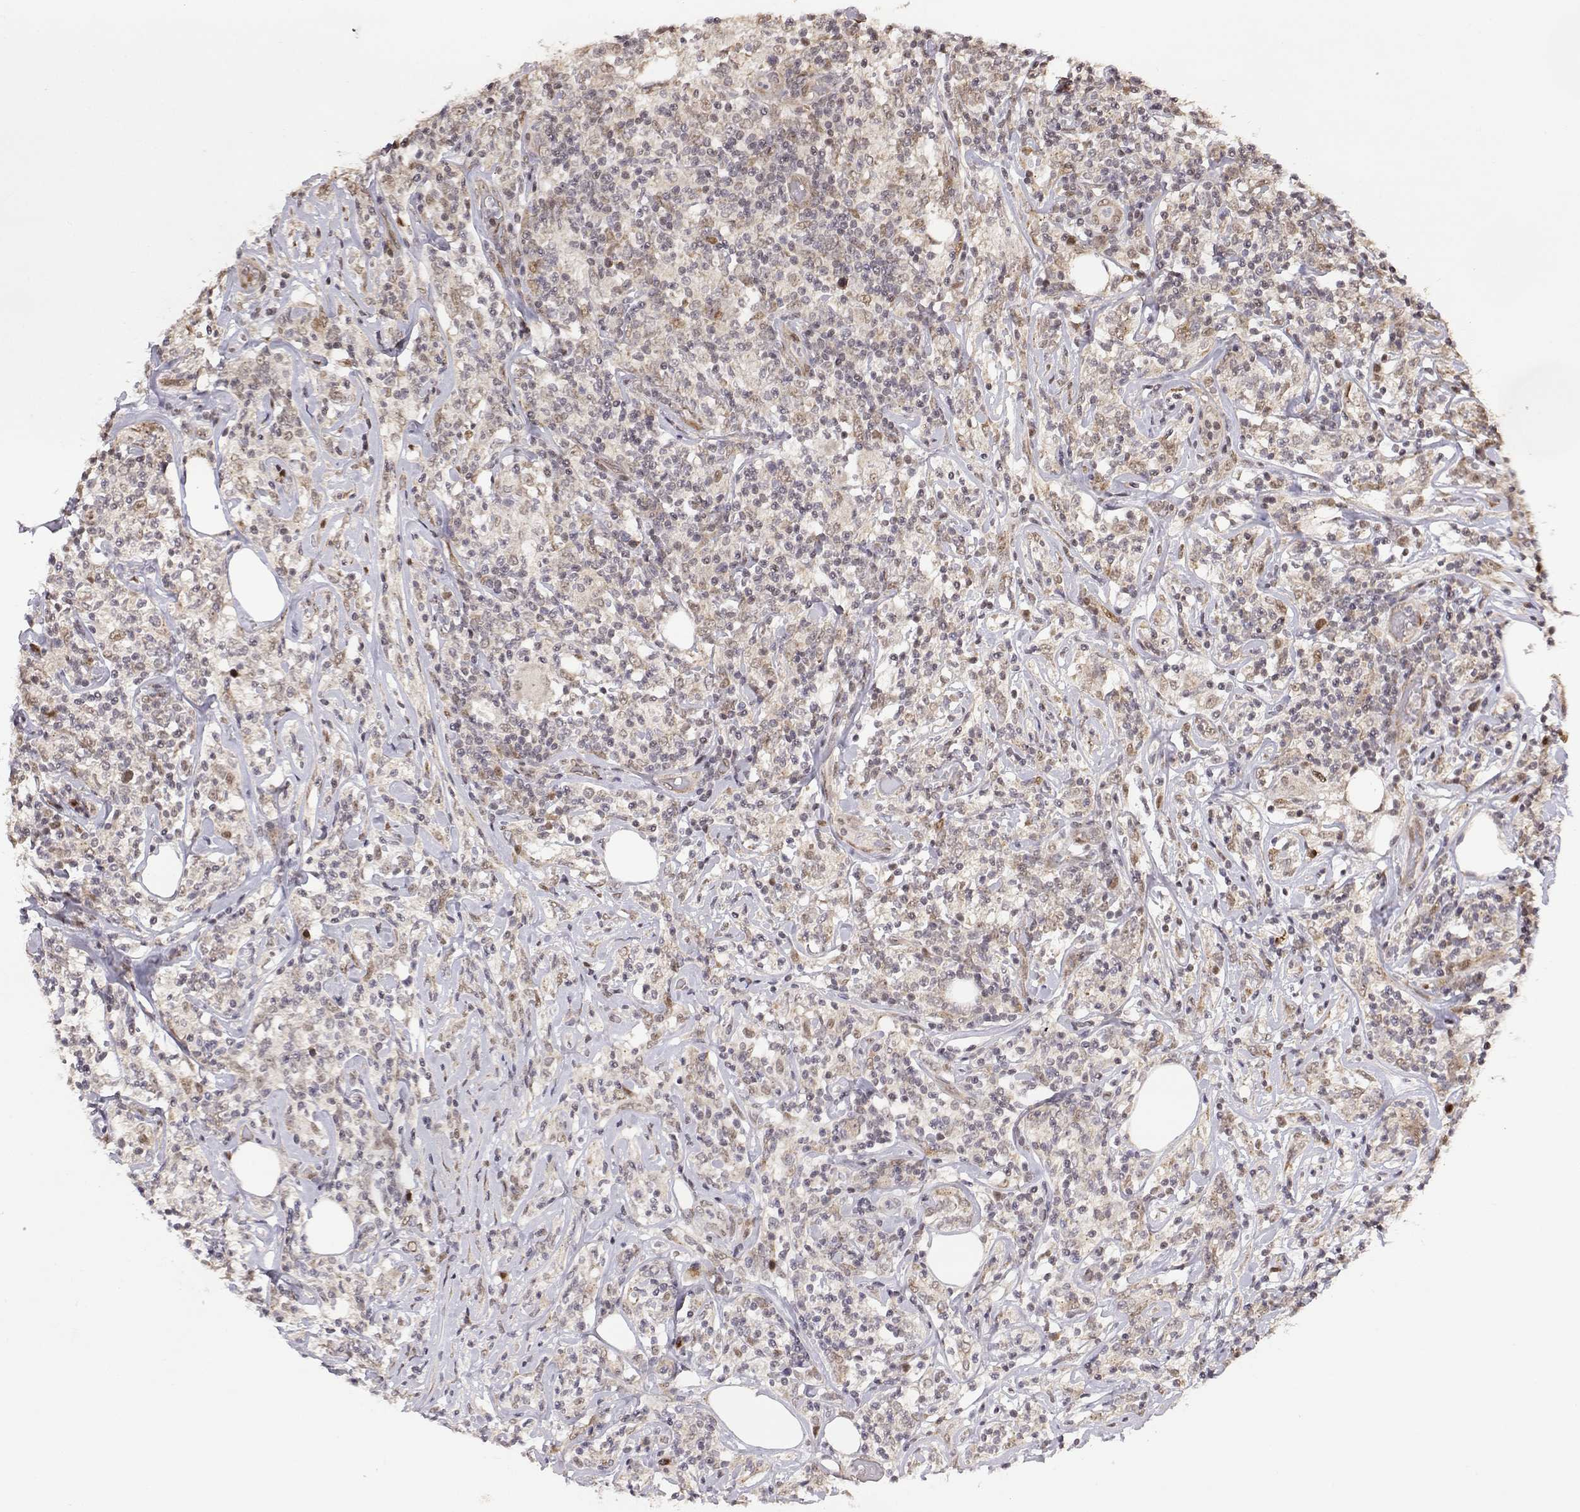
{"staining": {"intensity": "negative", "quantity": "none", "location": "none"}, "tissue": "lymphoma", "cell_type": "Tumor cells", "image_type": "cancer", "snomed": [{"axis": "morphology", "description": "Malignant lymphoma, non-Hodgkin's type, High grade"}, {"axis": "topography", "description": "Lymph node"}], "caption": "Immunohistochemical staining of human high-grade malignant lymphoma, non-Hodgkin's type reveals no significant staining in tumor cells. Nuclei are stained in blue.", "gene": "BRCA1", "patient": {"sex": "female", "age": 84}}